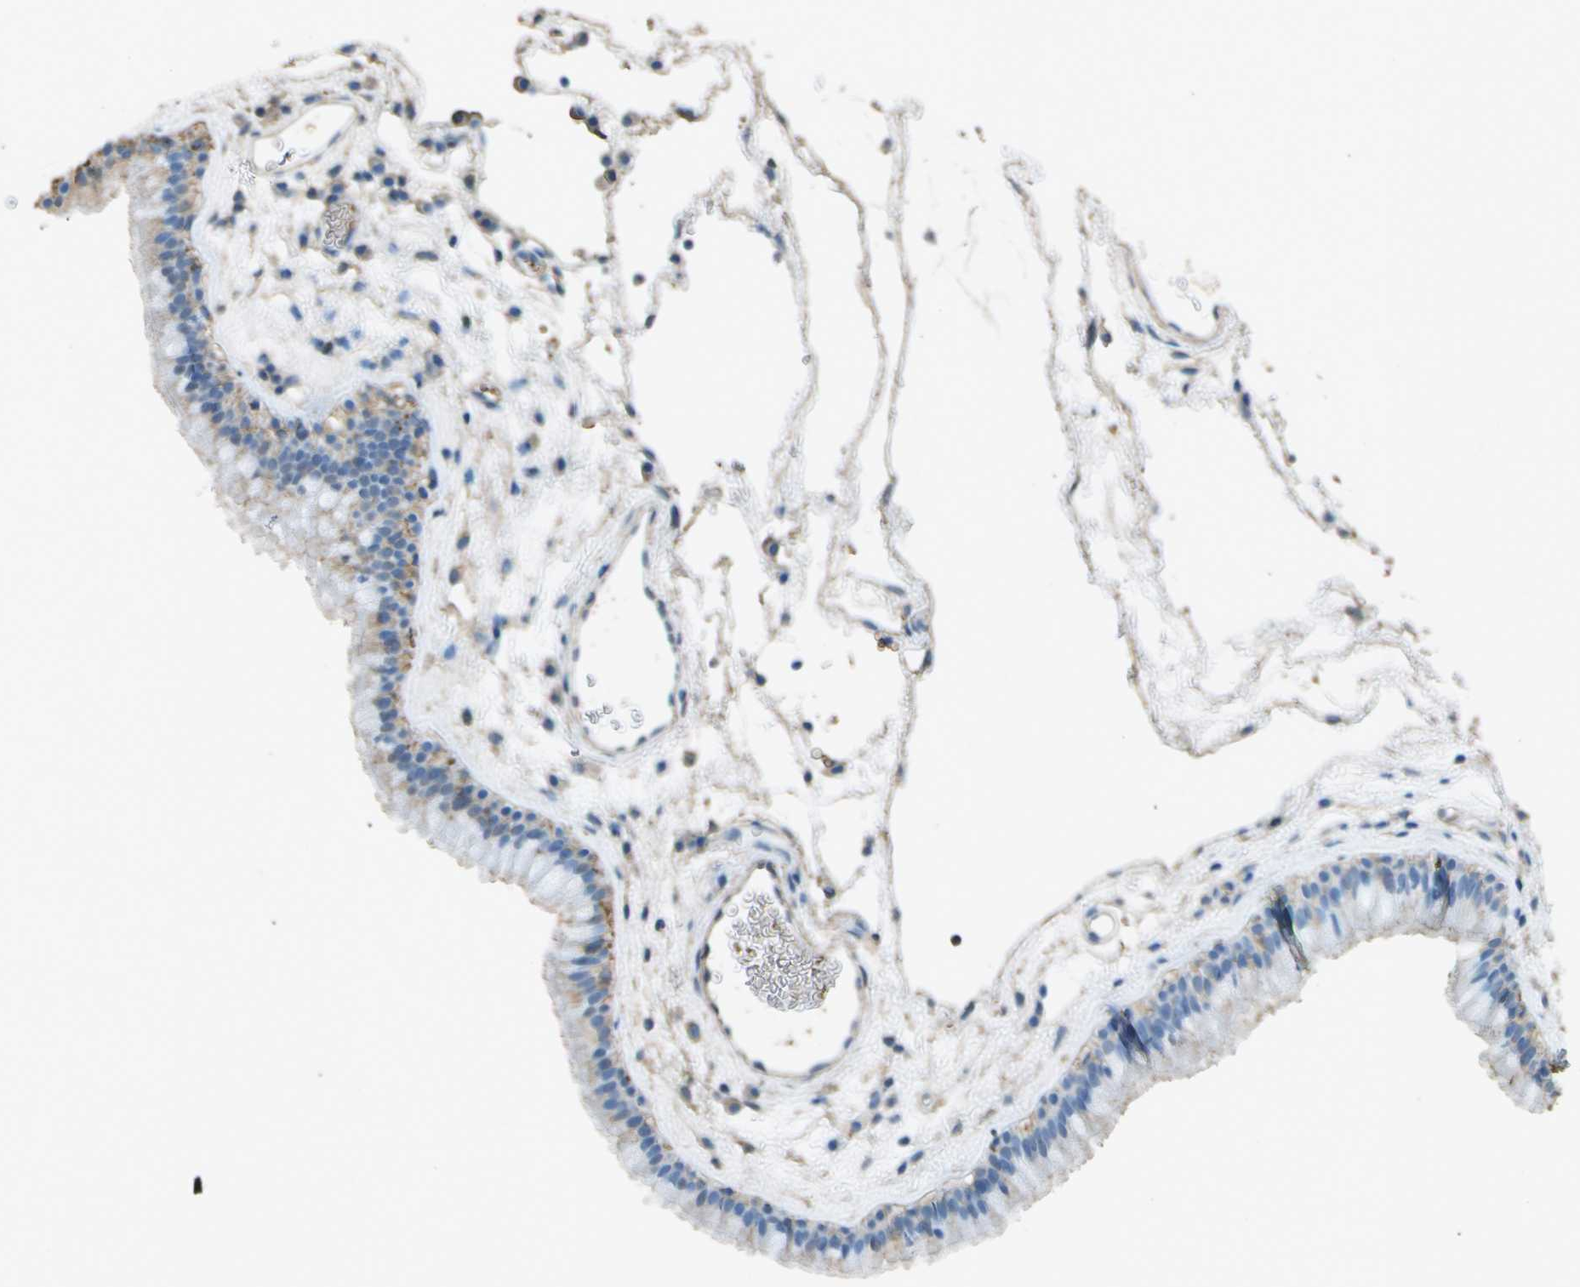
{"staining": {"intensity": "weak", "quantity": "25%-75%", "location": "cytoplasmic/membranous"}, "tissue": "nasopharynx", "cell_type": "Respiratory epithelial cells", "image_type": "normal", "snomed": [{"axis": "morphology", "description": "Normal tissue, NOS"}, {"axis": "morphology", "description": "Inflammation, NOS"}, {"axis": "topography", "description": "Nasopharynx"}], "caption": "High-power microscopy captured an IHC image of normal nasopharynx, revealing weak cytoplasmic/membranous staining in approximately 25%-75% of respiratory epithelial cells.", "gene": "CYP4F11", "patient": {"sex": "male", "age": 48}}